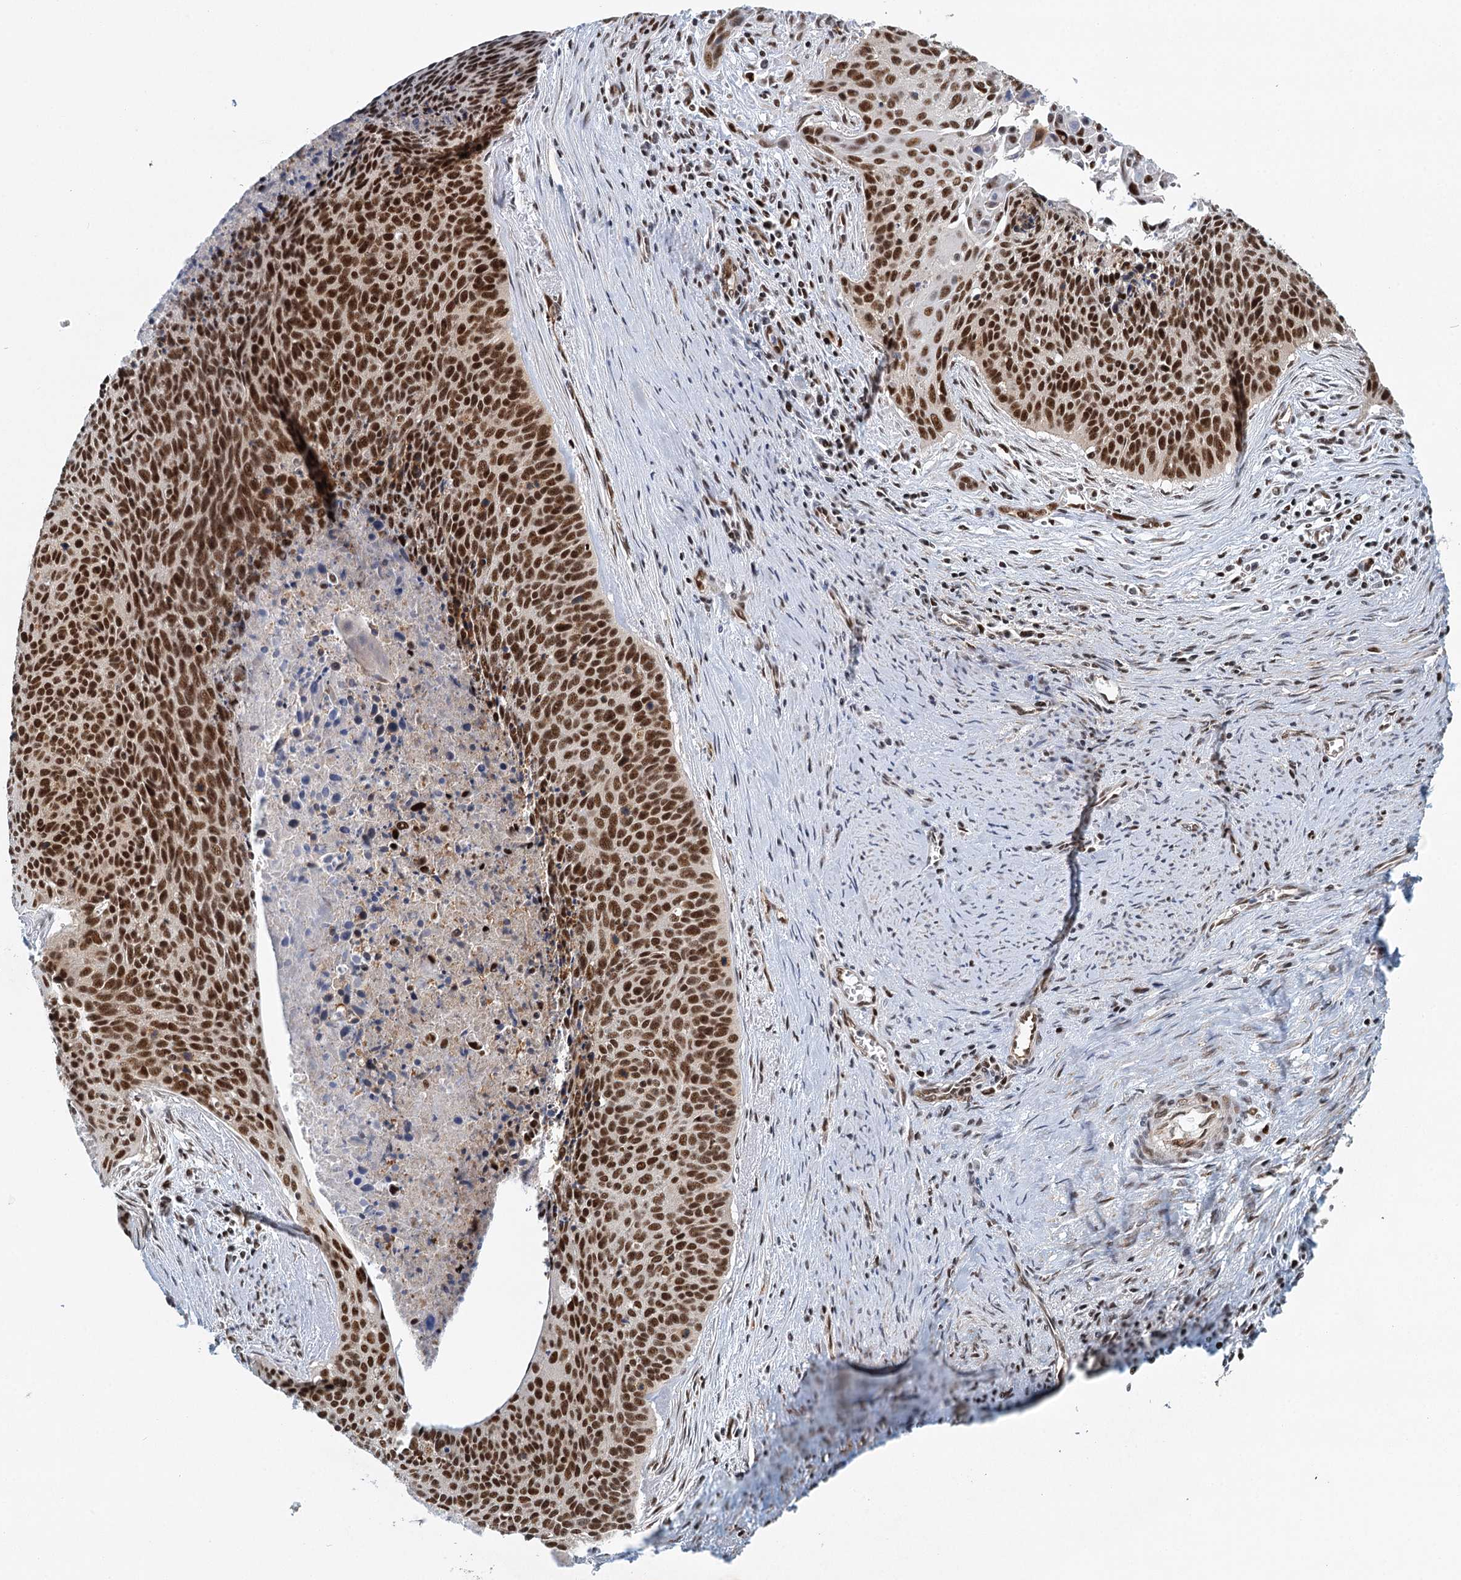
{"staining": {"intensity": "strong", "quantity": ">75%", "location": "nuclear"}, "tissue": "cervical cancer", "cell_type": "Tumor cells", "image_type": "cancer", "snomed": [{"axis": "morphology", "description": "Squamous cell carcinoma, NOS"}, {"axis": "topography", "description": "Cervix"}], "caption": "IHC histopathology image of cervical squamous cell carcinoma stained for a protein (brown), which shows high levels of strong nuclear staining in approximately >75% of tumor cells.", "gene": "GPATCH11", "patient": {"sex": "female", "age": 55}}